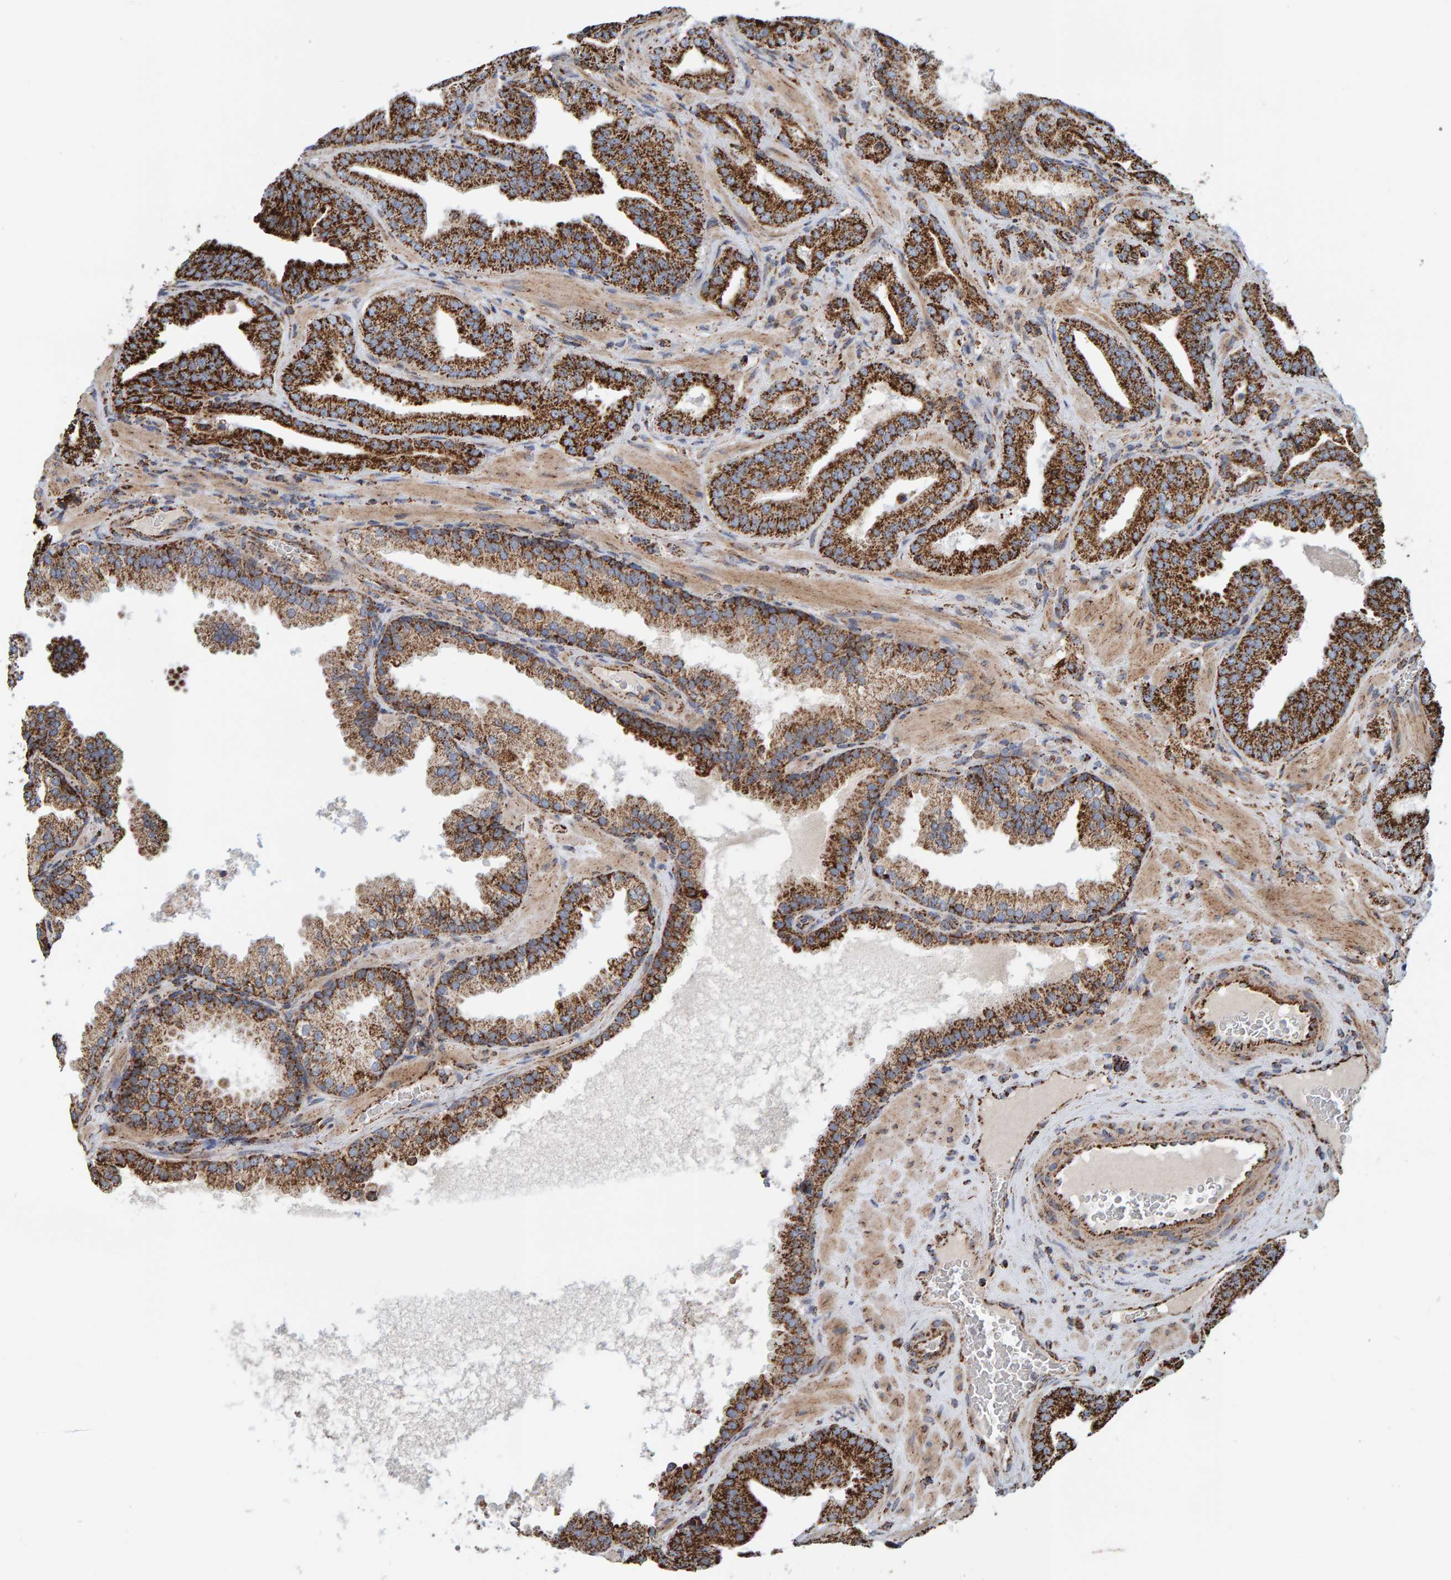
{"staining": {"intensity": "strong", "quantity": "25%-75%", "location": "cytoplasmic/membranous"}, "tissue": "prostate cancer", "cell_type": "Tumor cells", "image_type": "cancer", "snomed": [{"axis": "morphology", "description": "Adenocarcinoma, Low grade"}, {"axis": "topography", "description": "Prostate"}], "caption": "Protein staining exhibits strong cytoplasmic/membranous expression in about 25%-75% of tumor cells in prostate adenocarcinoma (low-grade).", "gene": "MRPL45", "patient": {"sex": "male", "age": 62}}